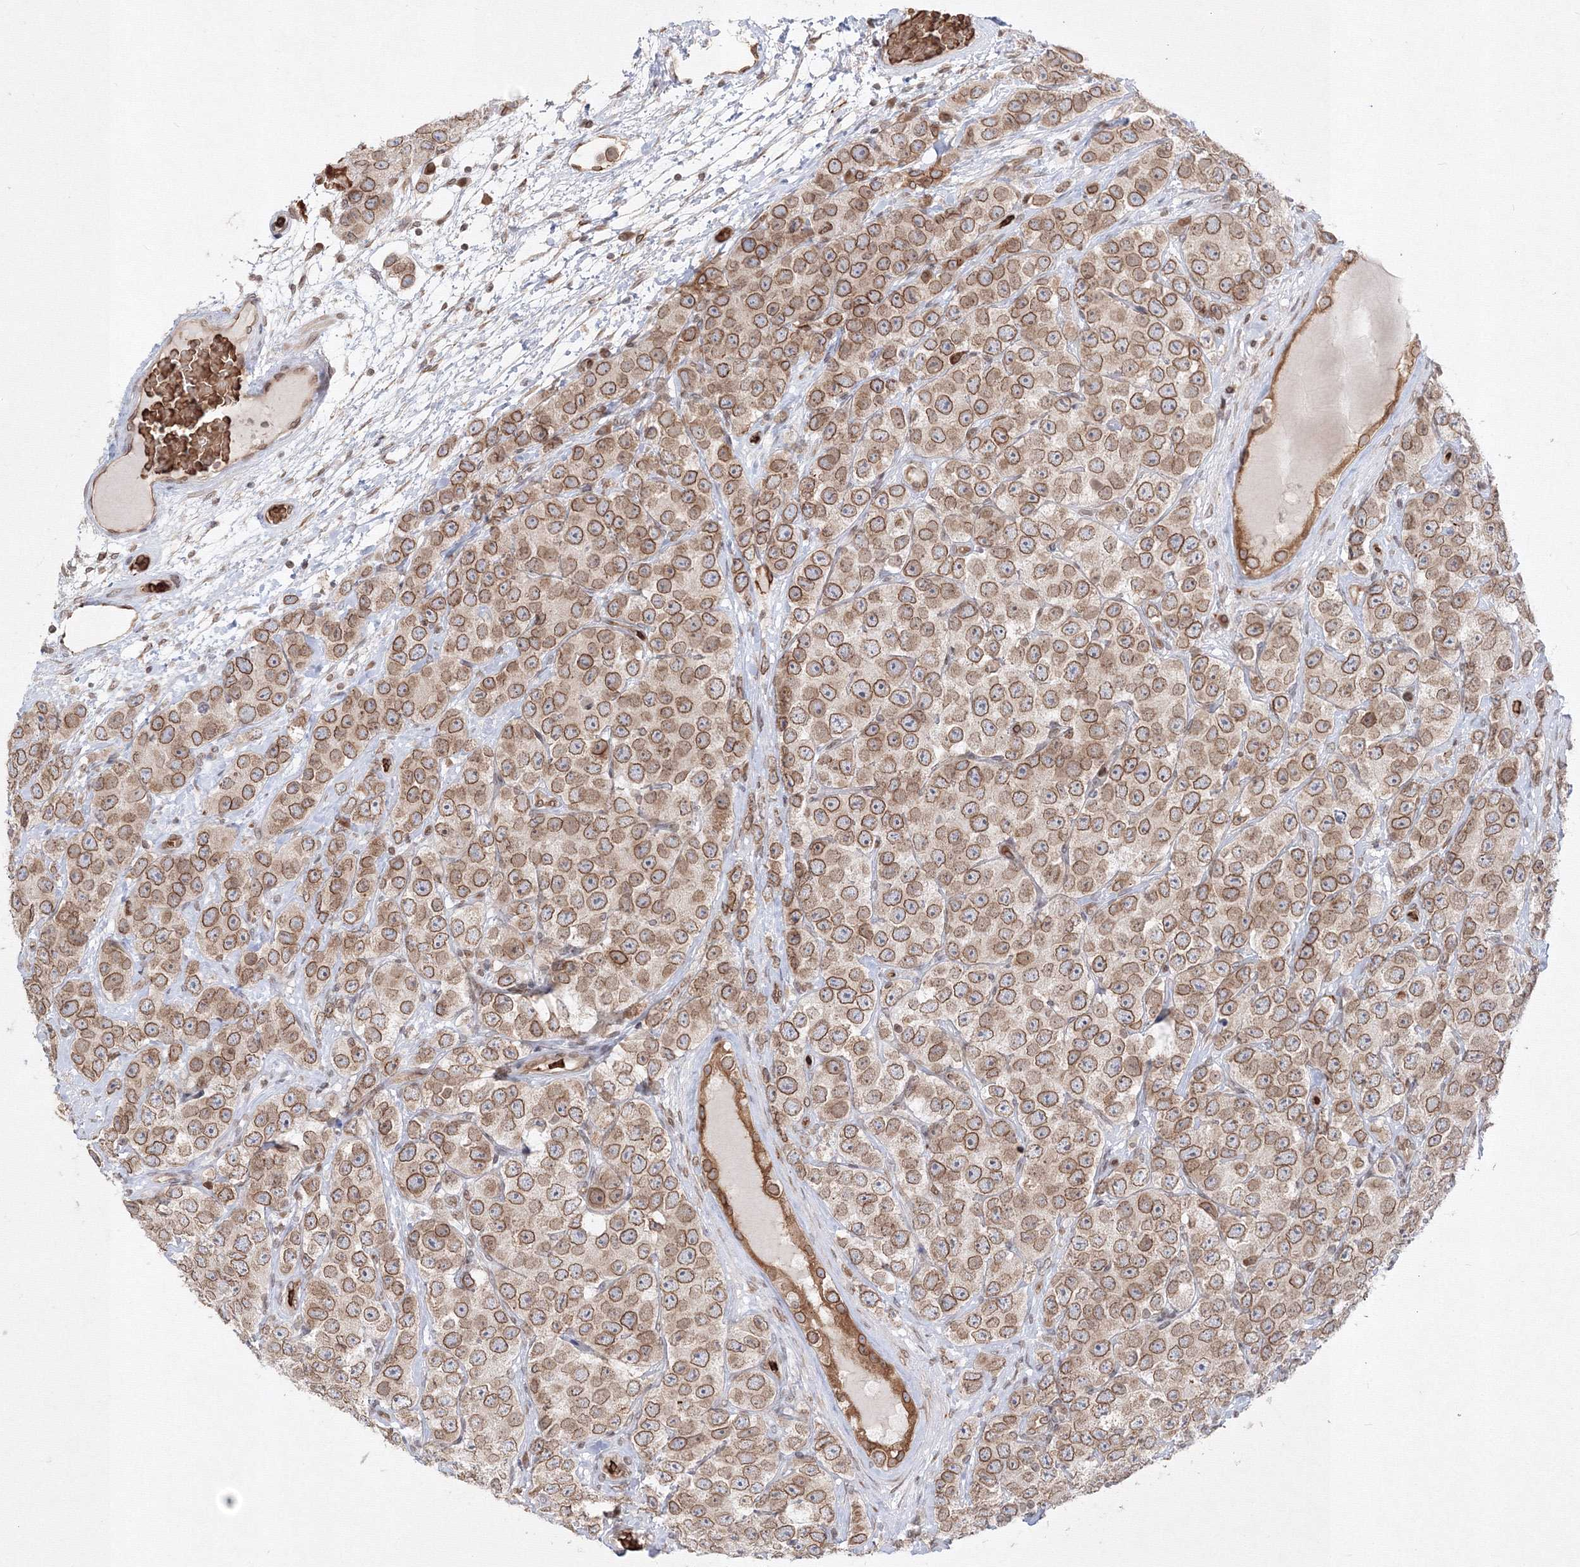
{"staining": {"intensity": "moderate", "quantity": ">75%", "location": "cytoplasmic/membranous,nuclear"}, "tissue": "testis cancer", "cell_type": "Tumor cells", "image_type": "cancer", "snomed": [{"axis": "morphology", "description": "Seminoma, NOS"}, {"axis": "topography", "description": "Testis"}], "caption": "IHC of human testis cancer (seminoma) reveals medium levels of moderate cytoplasmic/membranous and nuclear expression in approximately >75% of tumor cells. IHC stains the protein in brown and the nuclei are stained blue.", "gene": "DNAJB2", "patient": {"sex": "male", "age": 28}}